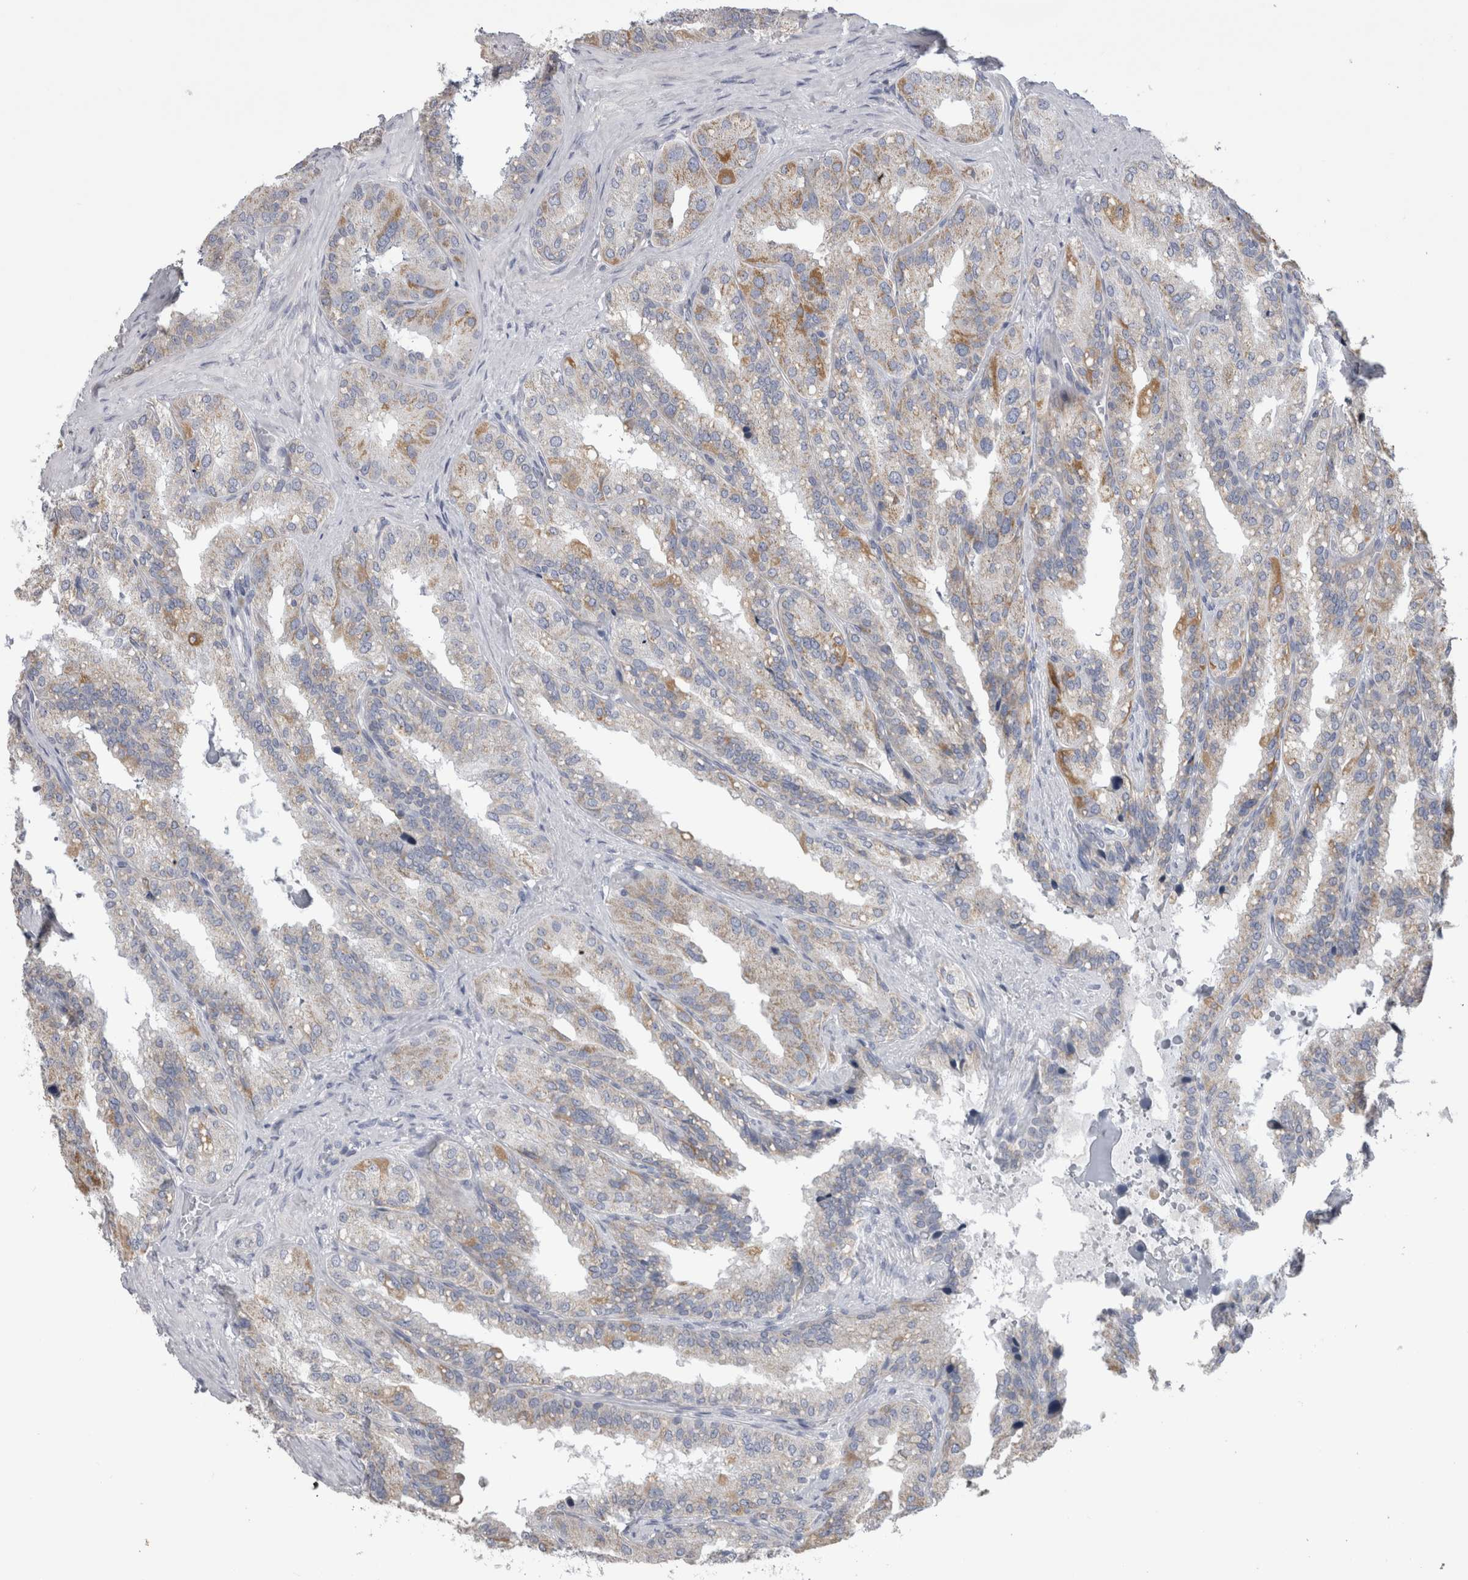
{"staining": {"intensity": "weak", "quantity": "<25%", "location": "cytoplasmic/membranous"}, "tissue": "seminal vesicle", "cell_type": "Glandular cells", "image_type": "normal", "snomed": [{"axis": "morphology", "description": "Normal tissue, NOS"}, {"axis": "topography", "description": "Prostate"}, {"axis": "topography", "description": "Seminal veicle"}], "caption": "This is an IHC micrograph of benign seminal vesicle. There is no expression in glandular cells.", "gene": "DHRS4", "patient": {"sex": "male", "age": 51}}